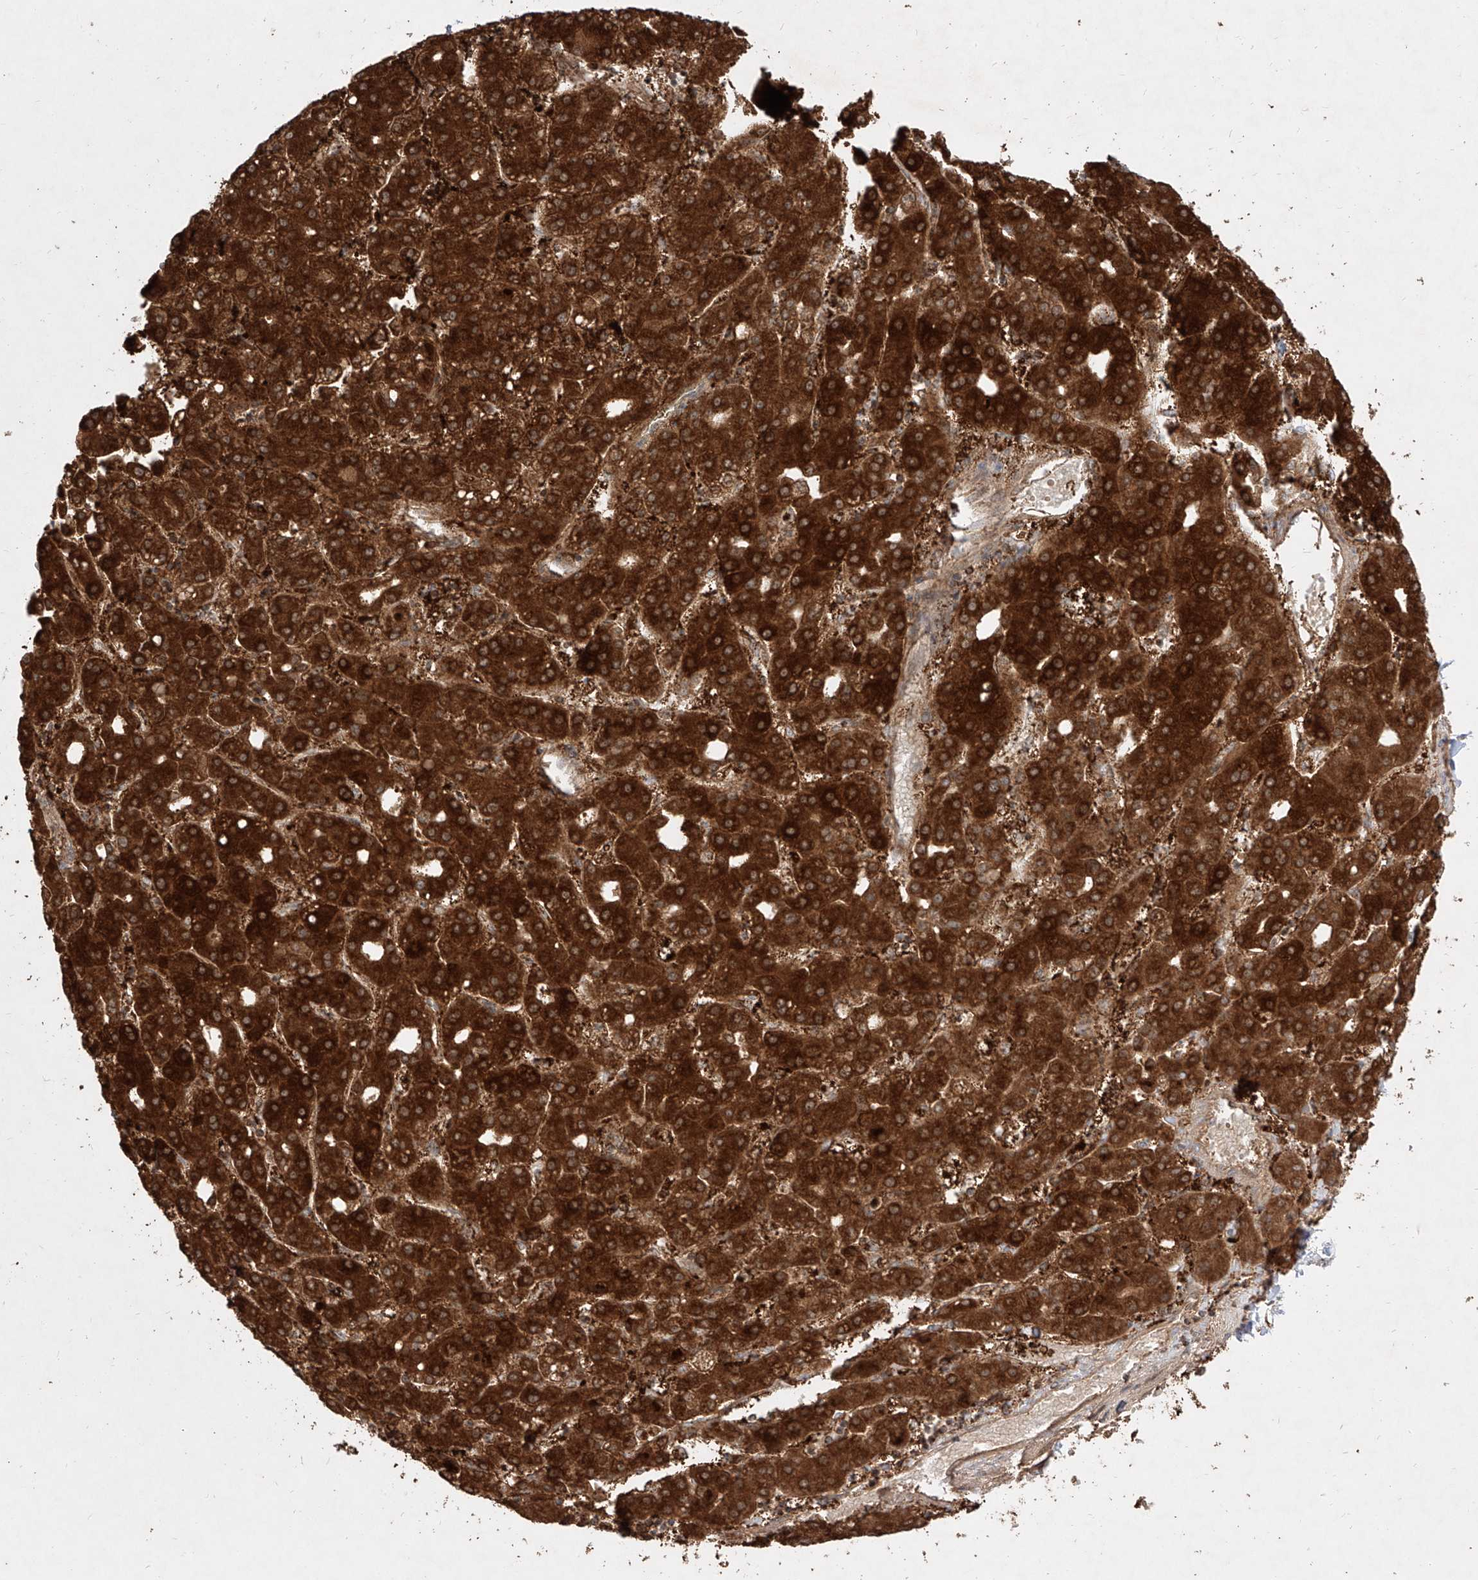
{"staining": {"intensity": "strong", "quantity": ">75%", "location": "cytoplasmic/membranous"}, "tissue": "liver cancer", "cell_type": "Tumor cells", "image_type": "cancer", "snomed": [{"axis": "morphology", "description": "Carcinoma, Hepatocellular, NOS"}, {"axis": "topography", "description": "Liver"}], "caption": "Protein staining displays strong cytoplasmic/membranous staining in about >75% of tumor cells in liver cancer (hepatocellular carcinoma). (Brightfield microscopy of DAB IHC at high magnification).", "gene": "AIM2", "patient": {"sex": "male", "age": 65}}